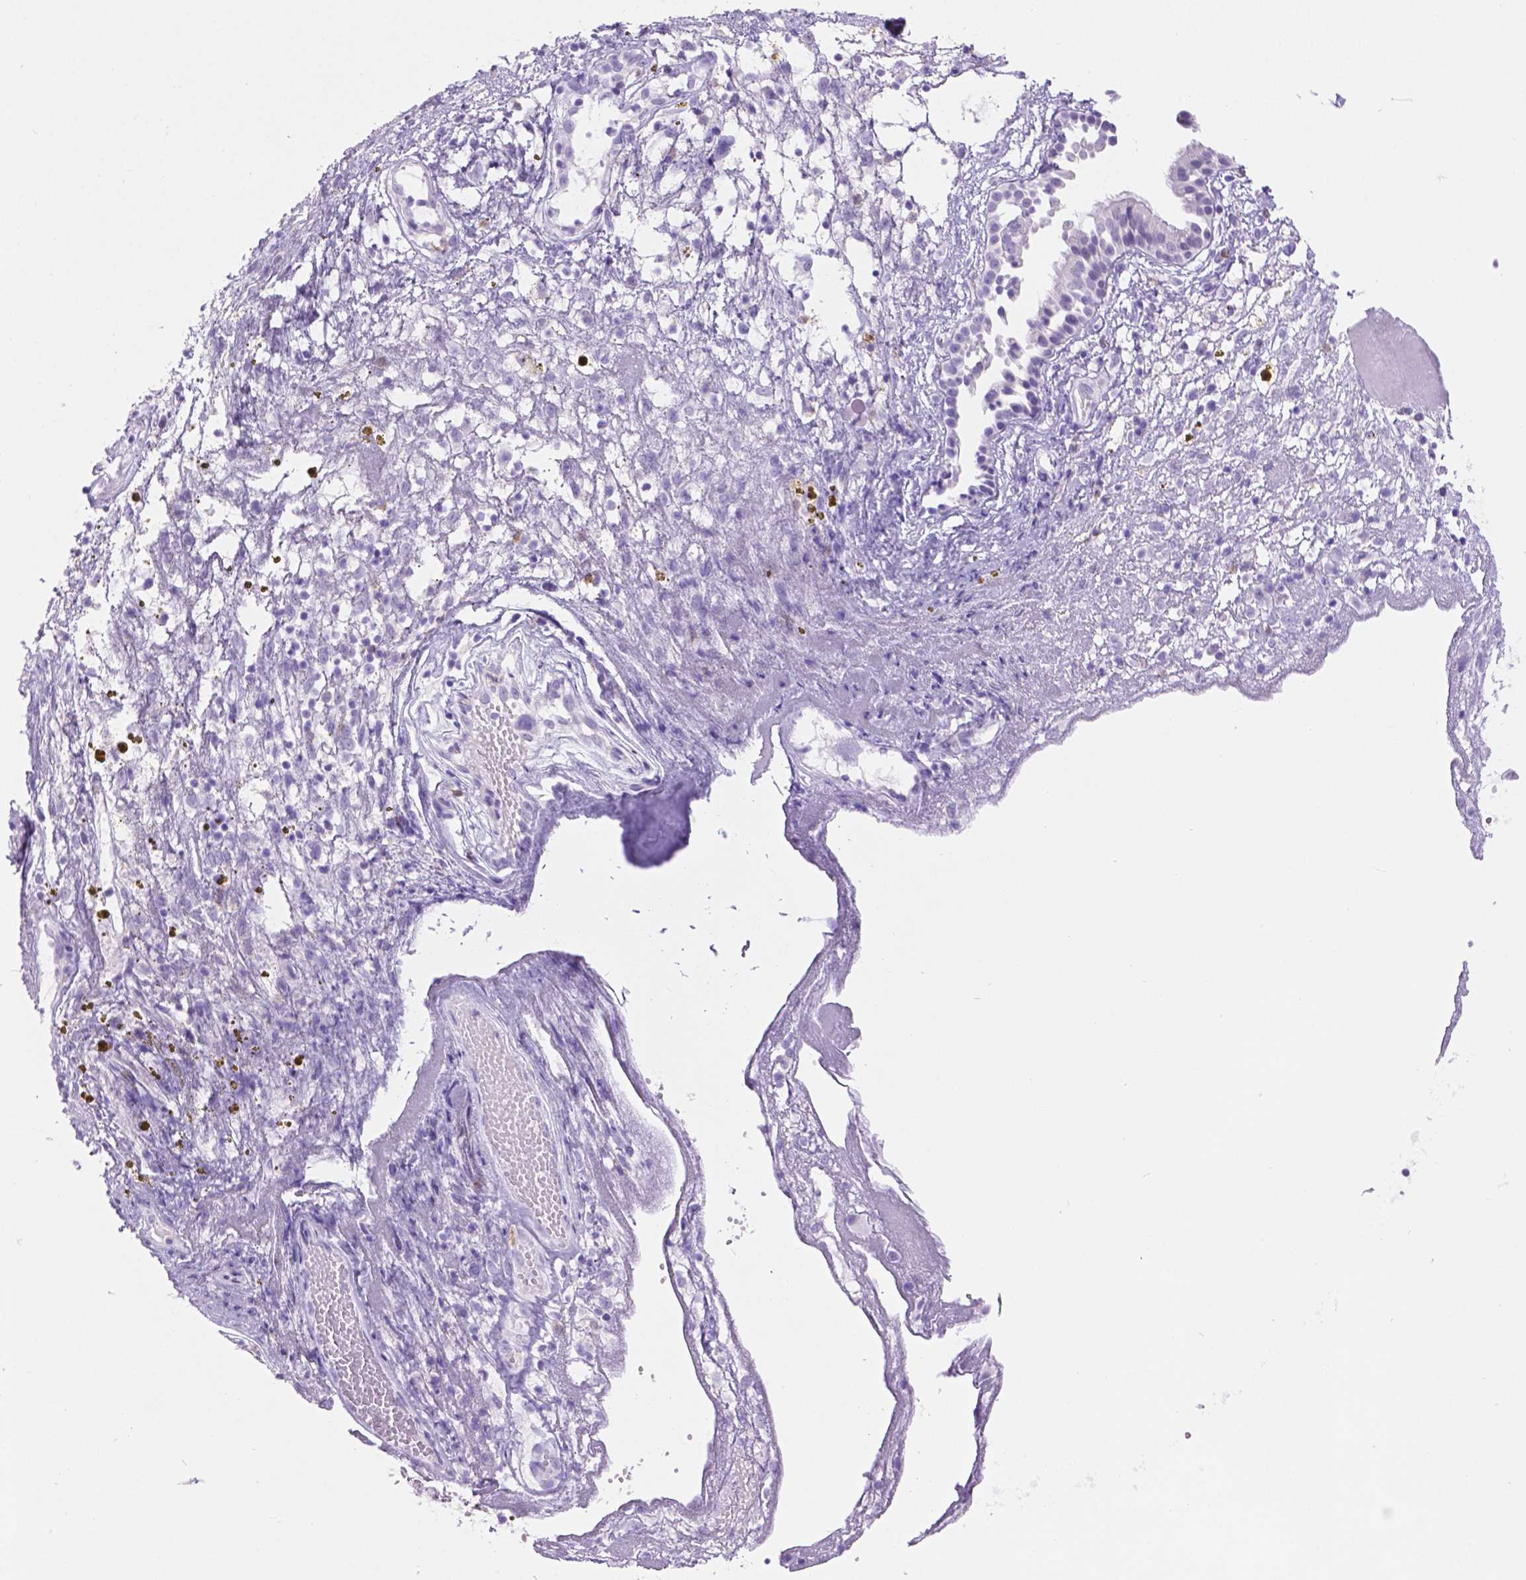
{"staining": {"intensity": "negative", "quantity": "none", "location": "none"}, "tissue": "nasopharynx", "cell_type": "Respiratory epithelial cells", "image_type": "normal", "snomed": [{"axis": "morphology", "description": "Normal tissue, NOS"}, {"axis": "topography", "description": "Nasopharynx"}], "caption": "There is no significant positivity in respiratory epithelial cells of nasopharynx. (DAB (3,3'-diaminobenzidine) immunohistochemistry with hematoxylin counter stain).", "gene": "GRIN2B", "patient": {"sex": "male", "age": 24}}